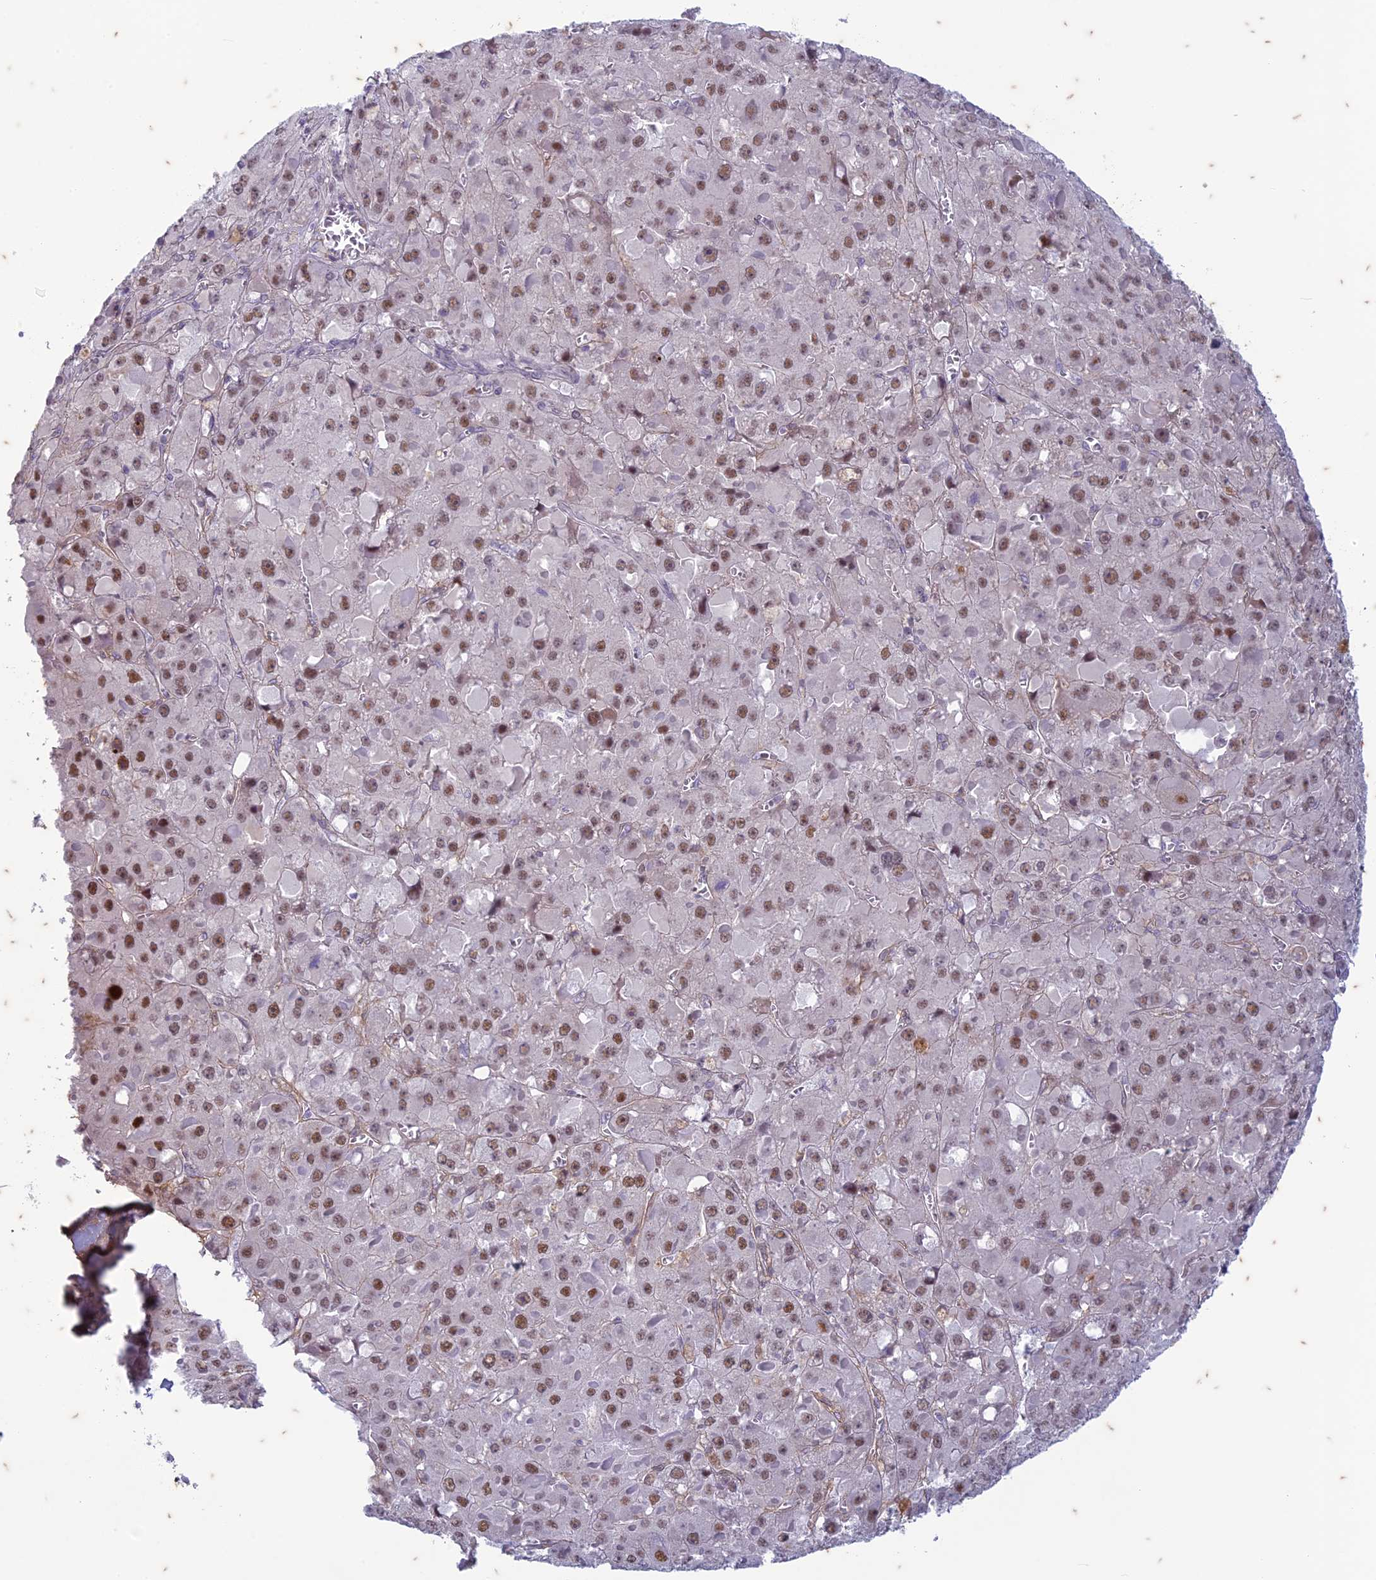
{"staining": {"intensity": "moderate", "quantity": ">75%", "location": "nuclear"}, "tissue": "liver cancer", "cell_type": "Tumor cells", "image_type": "cancer", "snomed": [{"axis": "morphology", "description": "Carcinoma, Hepatocellular, NOS"}, {"axis": "topography", "description": "Liver"}], "caption": "Immunohistochemistry staining of liver cancer, which exhibits medium levels of moderate nuclear staining in approximately >75% of tumor cells indicating moderate nuclear protein positivity. The staining was performed using DAB (3,3'-diaminobenzidine) (brown) for protein detection and nuclei were counterstained in hematoxylin (blue).", "gene": "PABPN1L", "patient": {"sex": "female", "age": 73}}